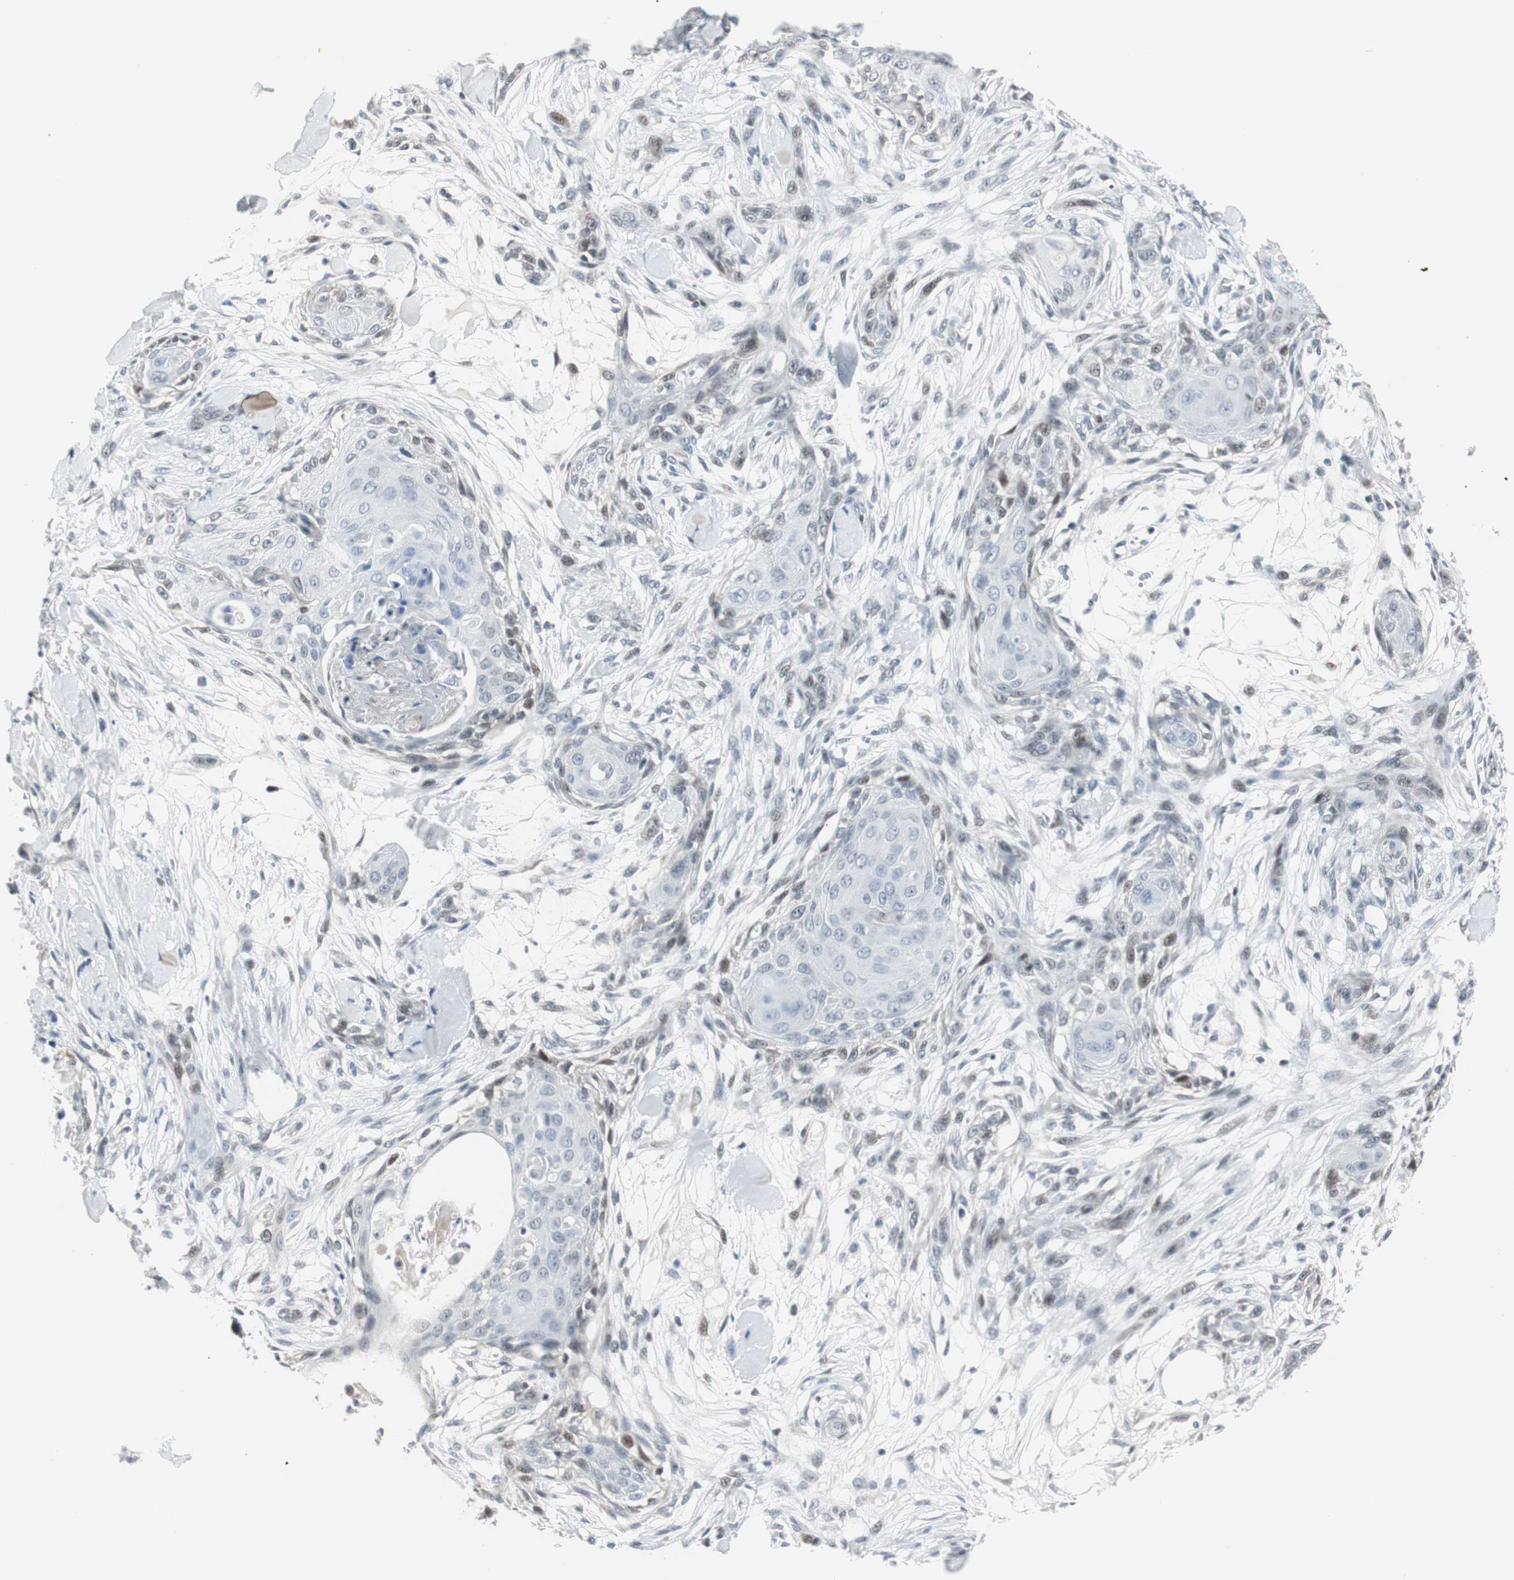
{"staining": {"intensity": "negative", "quantity": "none", "location": "none"}, "tissue": "skin cancer", "cell_type": "Tumor cells", "image_type": "cancer", "snomed": [{"axis": "morphology", "description": "Squamous cell carcinoma, NOS"}, {"axis": "topography", "description": "Skin"}], "caption": "IHC histopathology image of skin squamous cell carcinoma stained for a protein (brown), which demonstrates no staining in tumor cells.", "gene": "MTA1", "patient": {"sex": "female", "age": 59}}